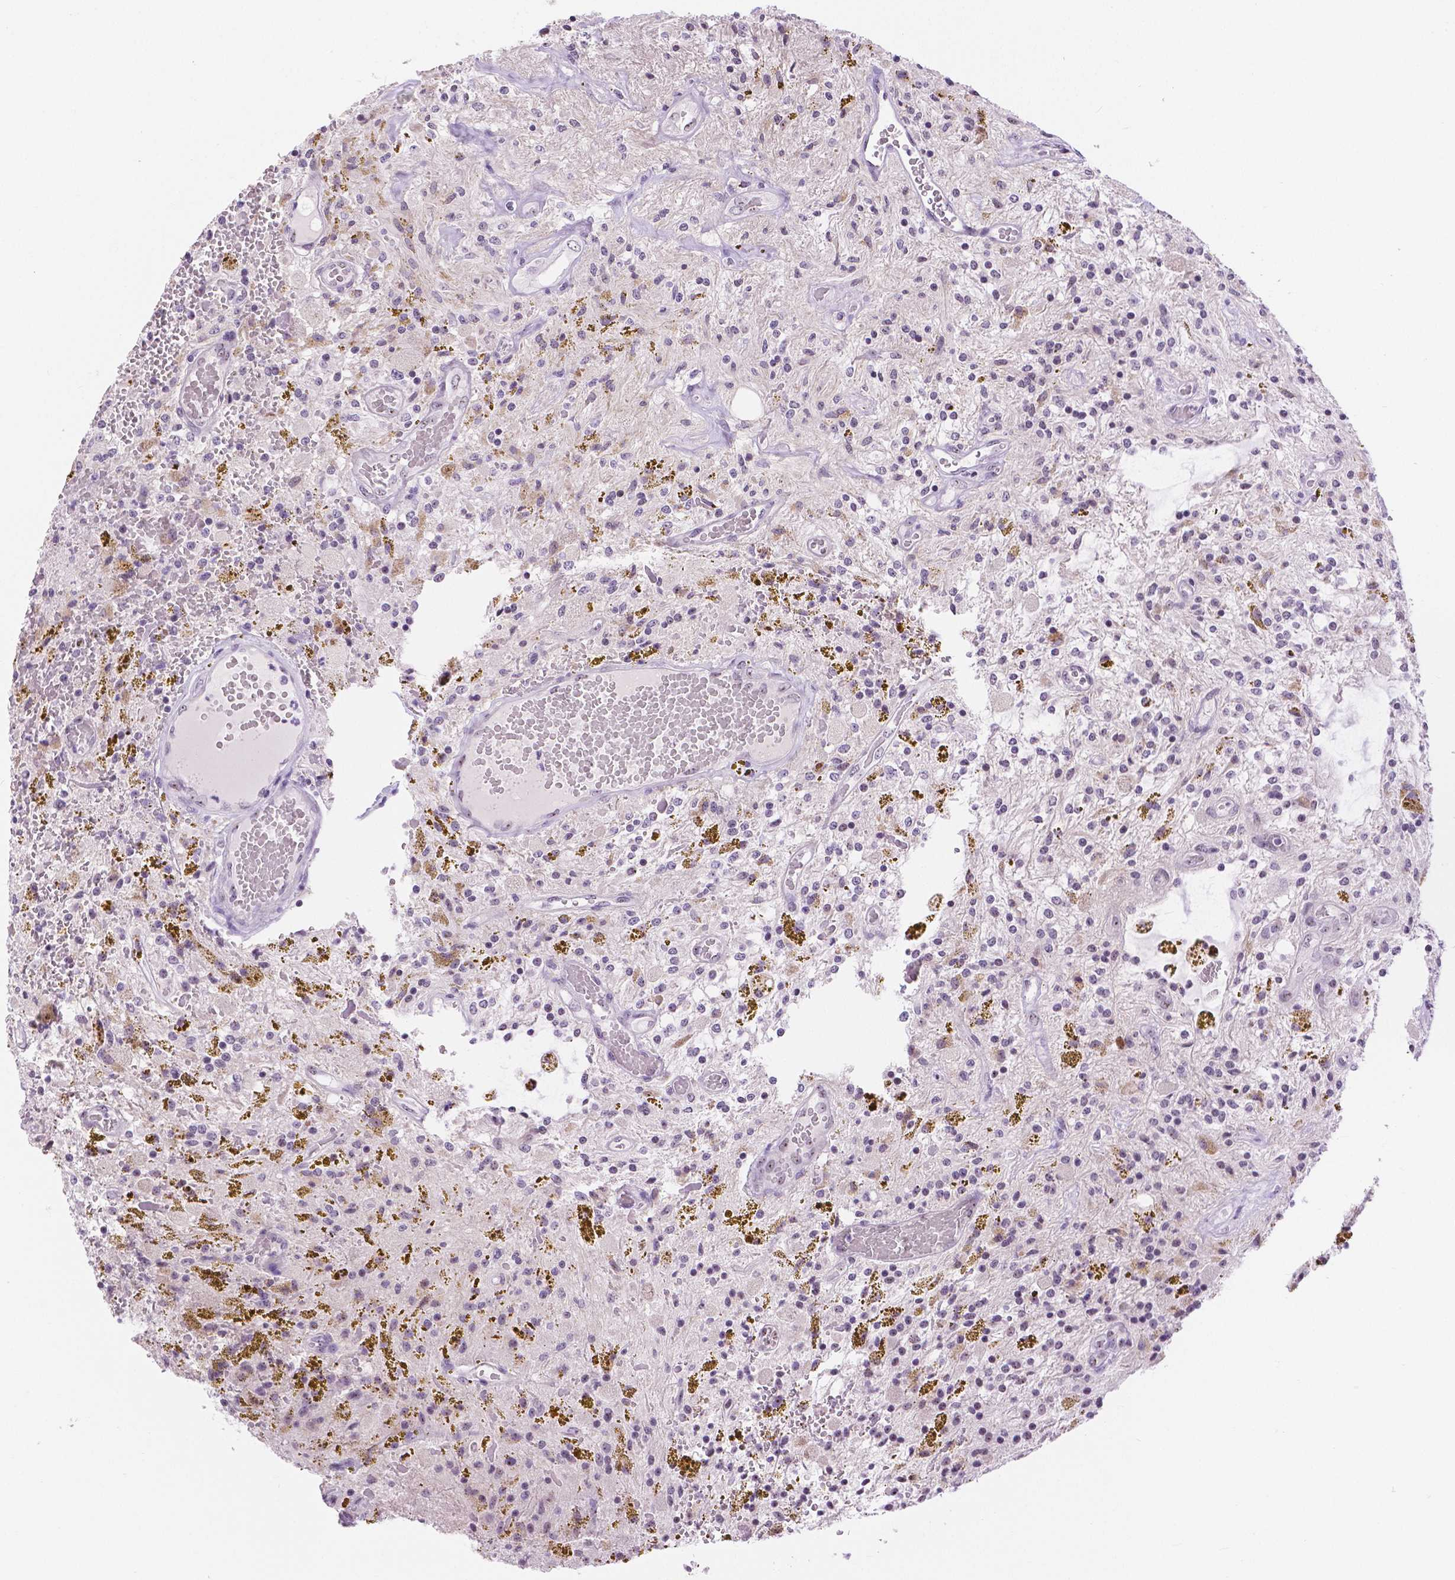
{"staining": {"intensity": "negative", "quantity": "none", "location": "none"}, "tissue": "glioma", "cell_type": "Tumor cells", "image_type": "cancer", "snomed": [{"axis": "morphology", "description": "Glioma, malignant, Low grade"}, {"axis": "topography", "description": "Cerebellum"}], "caption": "Protein analysis of low-grade glioma (malignant) reveals no significant expression in tumor cells.", "gene": "NHP2", "patient": {"sex": "female", "age": 14}}